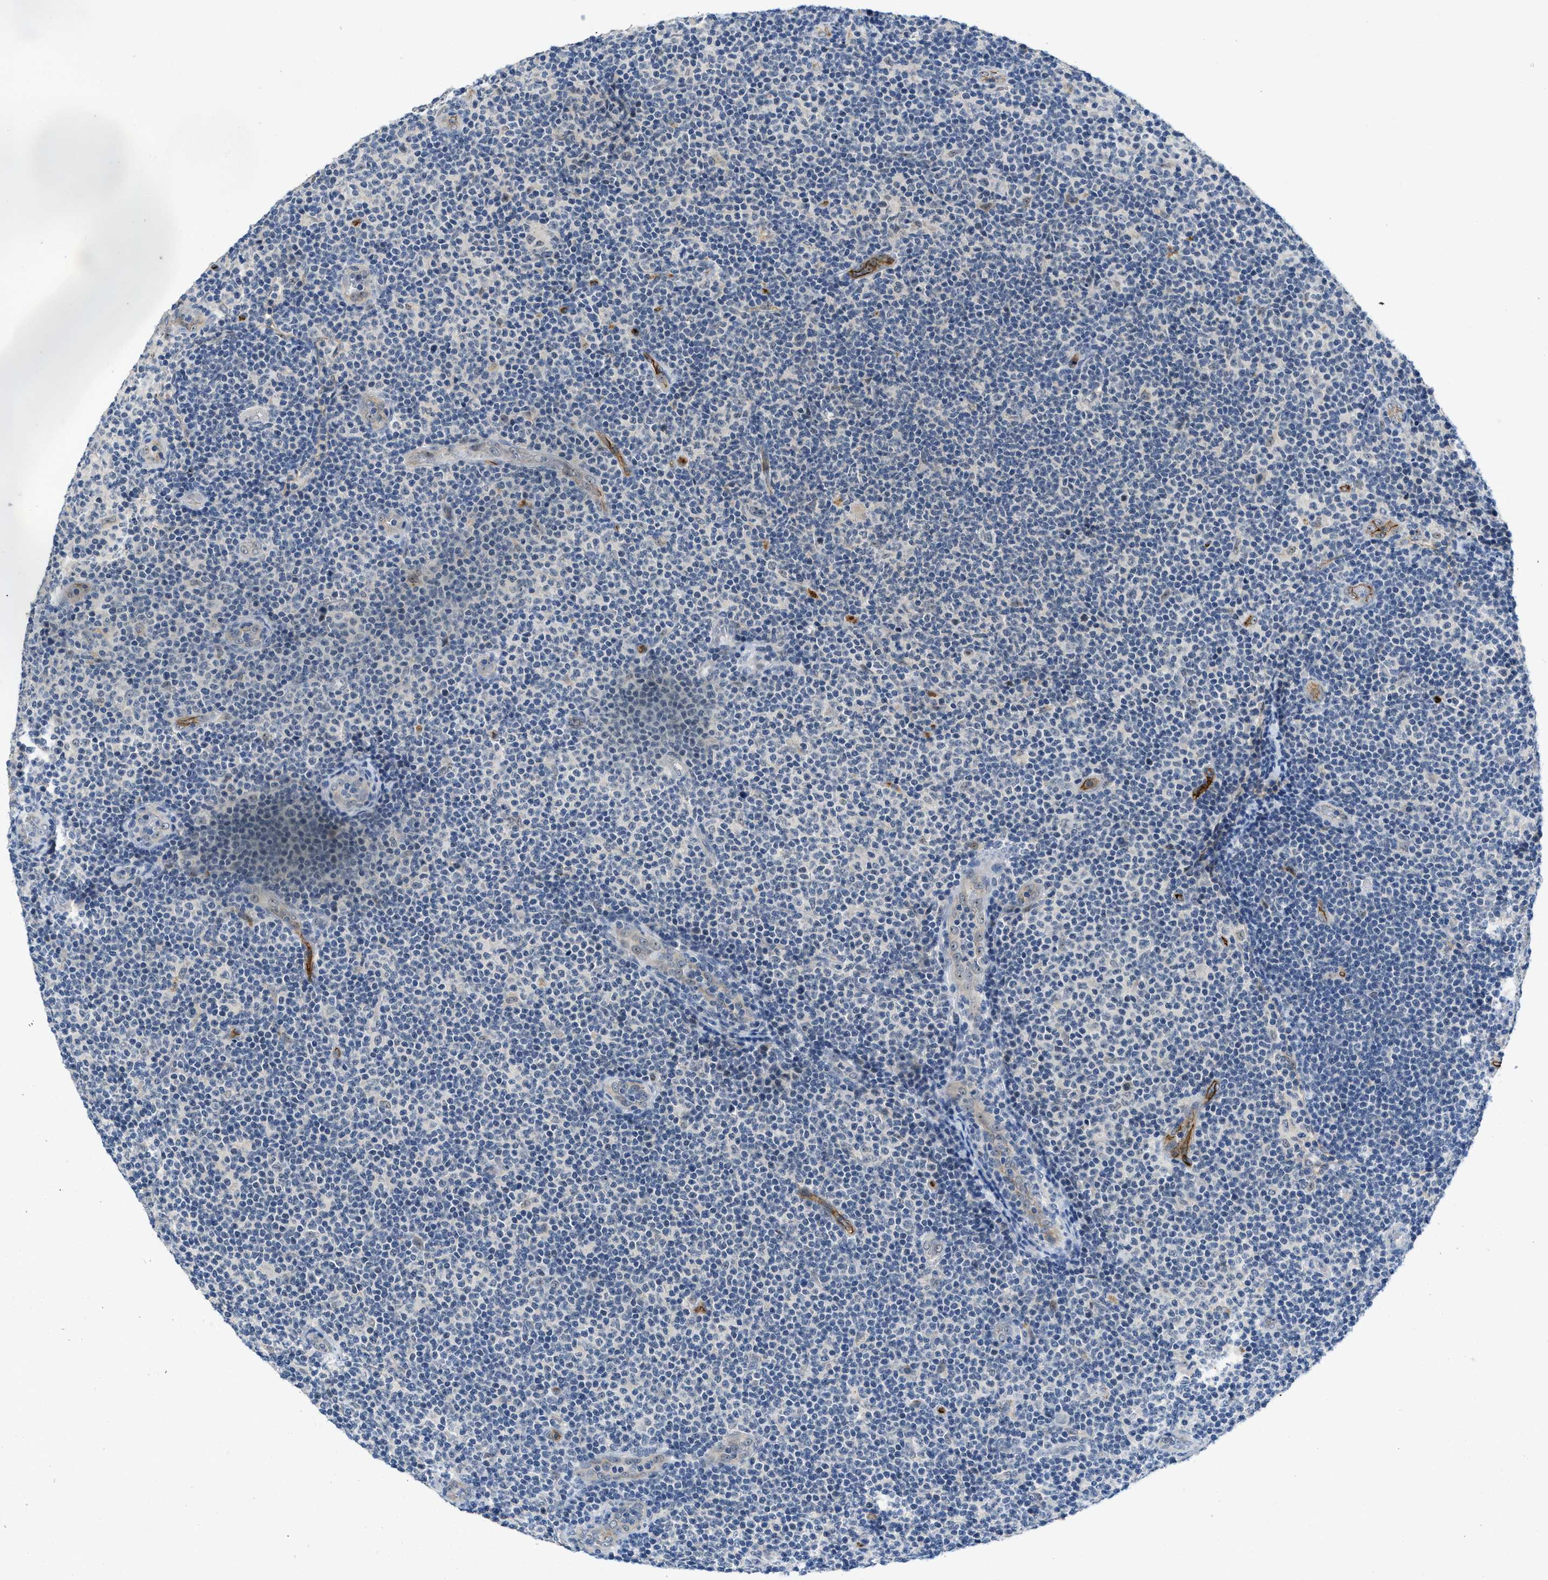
{"staining": {"intensity": "negative", "quantity": "none", "location": "none"}, "tissue": "lymphoma", "cell_type": "Tumor cells", "image_type": "cancer", "snomed": [{"axis": "morphology", "description": "Malignant lymphoma, non-Hodgkin's type, Low grade"}, {"axis": "topography", "description": "Lymph node"}], "caption": "DAB immunohistochemical staining of human low-grade malignant lymphoma, non-Hodgkin's type exhibits no significant expression in tumor cells.", "gene": "SLCO2A1", "patient": {"sex": "male", "age": 83}}